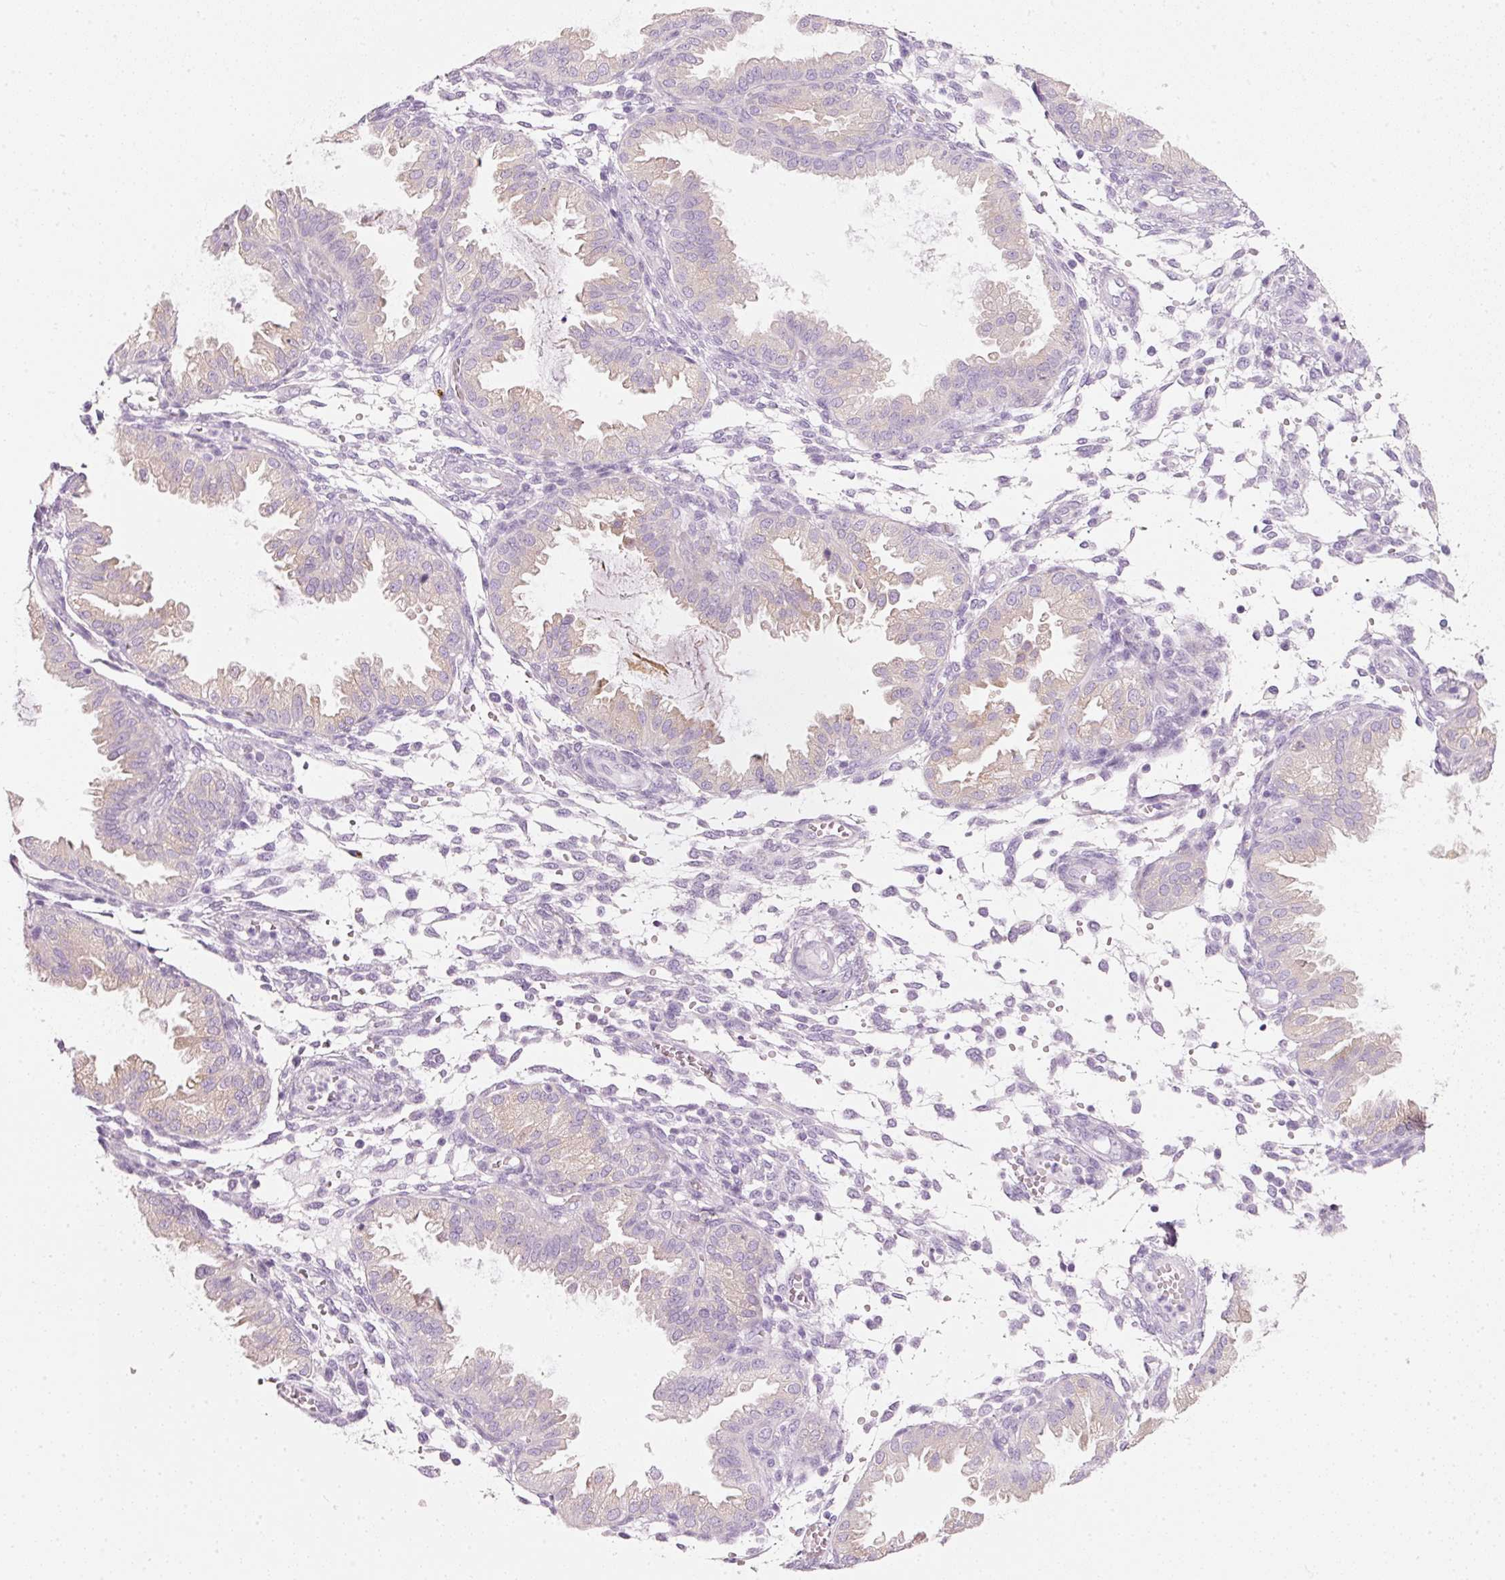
{"staining": {"intensity": "negative", "quantity": "none", "location": "none"}, "tissue": "endometrium", "cell_type": "Cells in endometrial stroma", "image_type": "normal", "snomed": [{"axis": "morphology", "description": "Normal tissue, NOS"}, {"axis": "topography", "description": "Endometrium"}], "caption": "Human endometrium stained for a protein using immunohistochemistry (IHC) reveals no expression in cells in endometrial stroma.", "gene": "PDXDC1", "patient": {"sex": "female", "age": 33}}